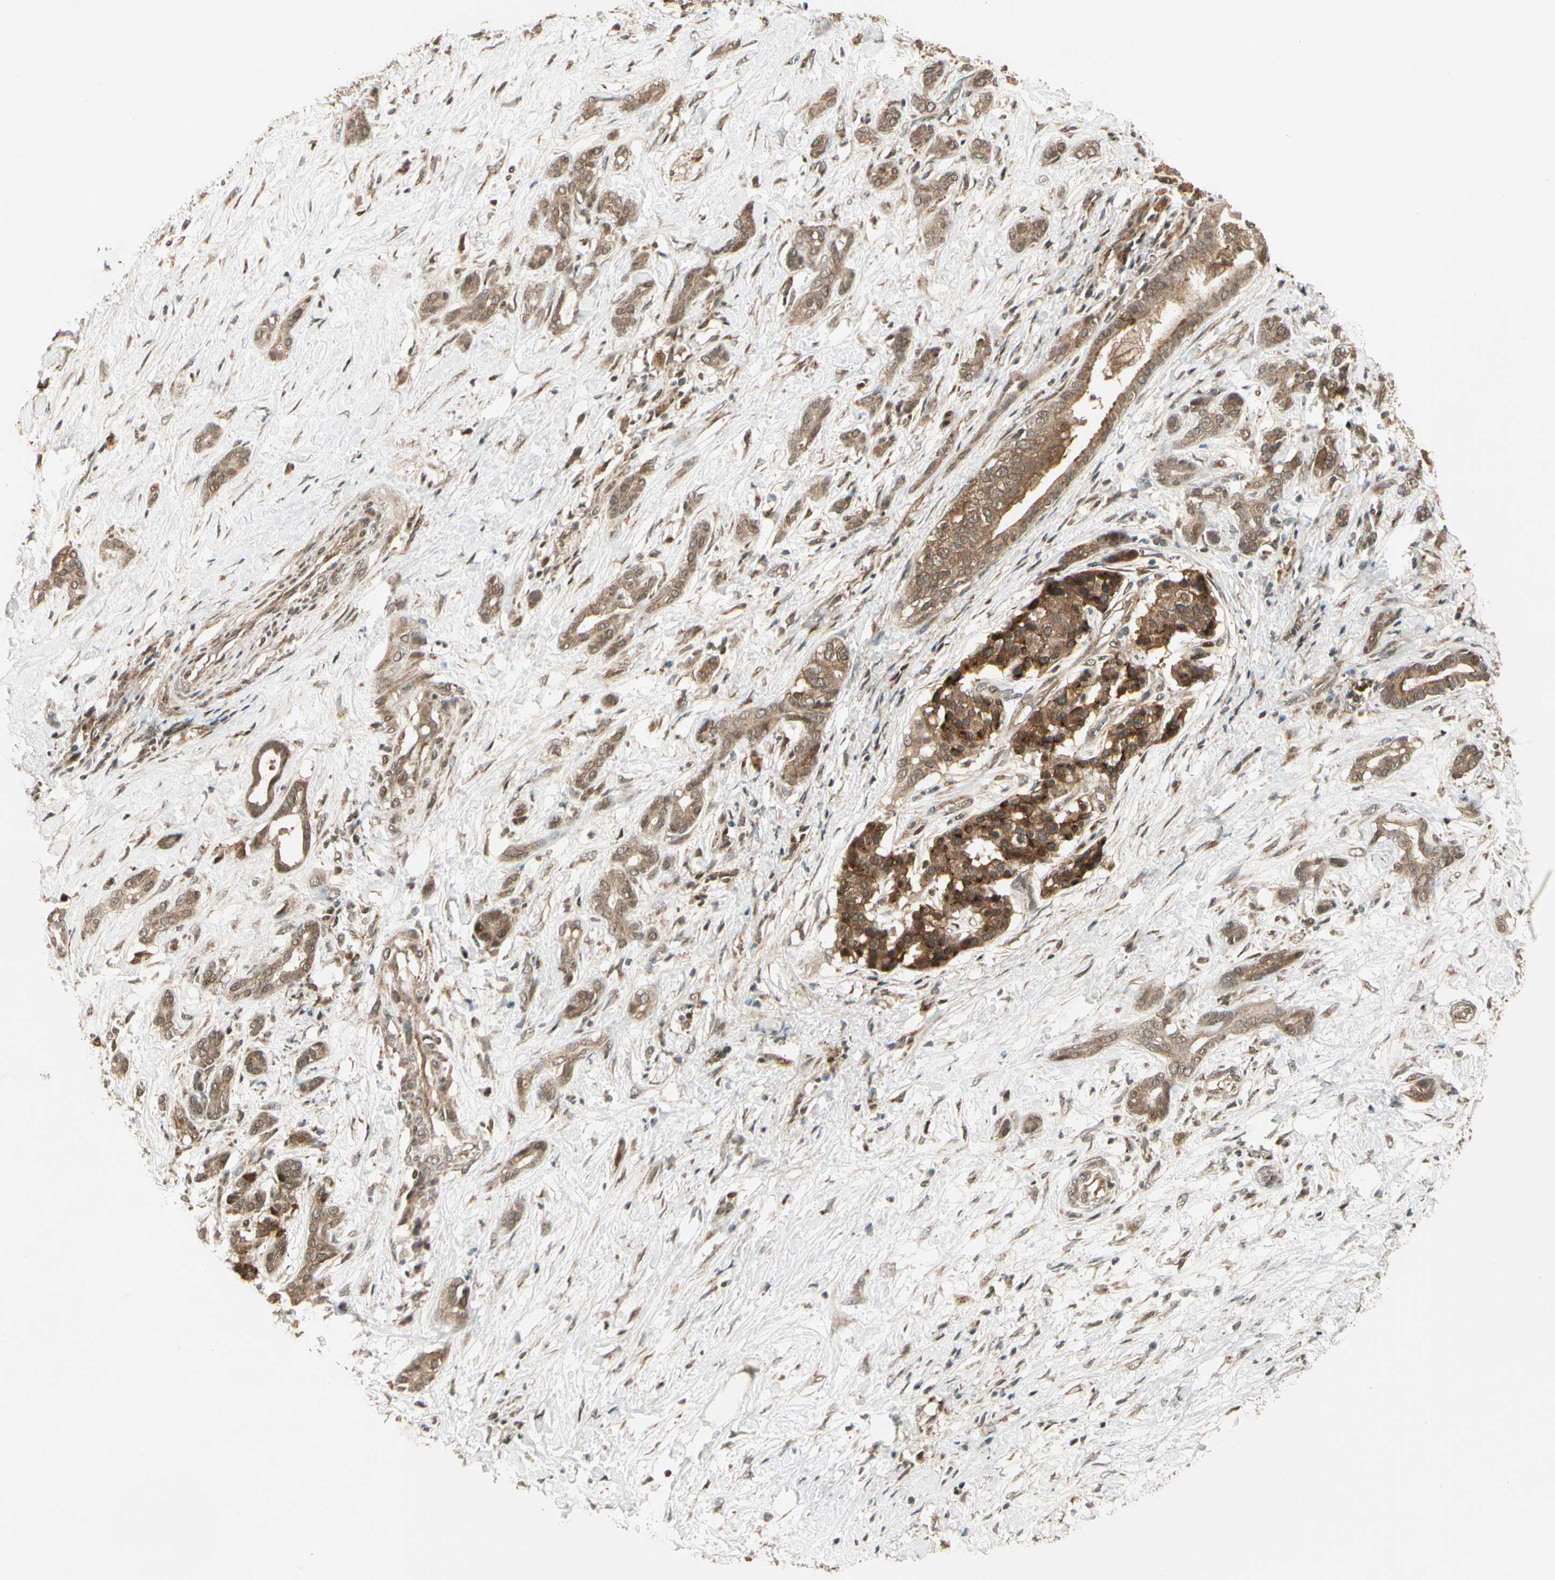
{"staining": {"intensity": "moderate", "quantity": ">75%", "location": "cytoplasmic/membranous"}, "tissue": "pancreatic cancer", "cell_type": "Tumor cells", "image_type": "cancer", "snomed": [{"axis": "morphology", "description": "Adenocarcinoma, NOS"}, {"axis": "topography", "description": "Pancreas"}], "caption": "Tumor cells show medium levels of moderate cytoplasmic/membranous expression in about >75% of cells in adenocarcinoma (pancreatic).", "gene": "GLUL", "patient": {"sex": "male", "age": 41}}